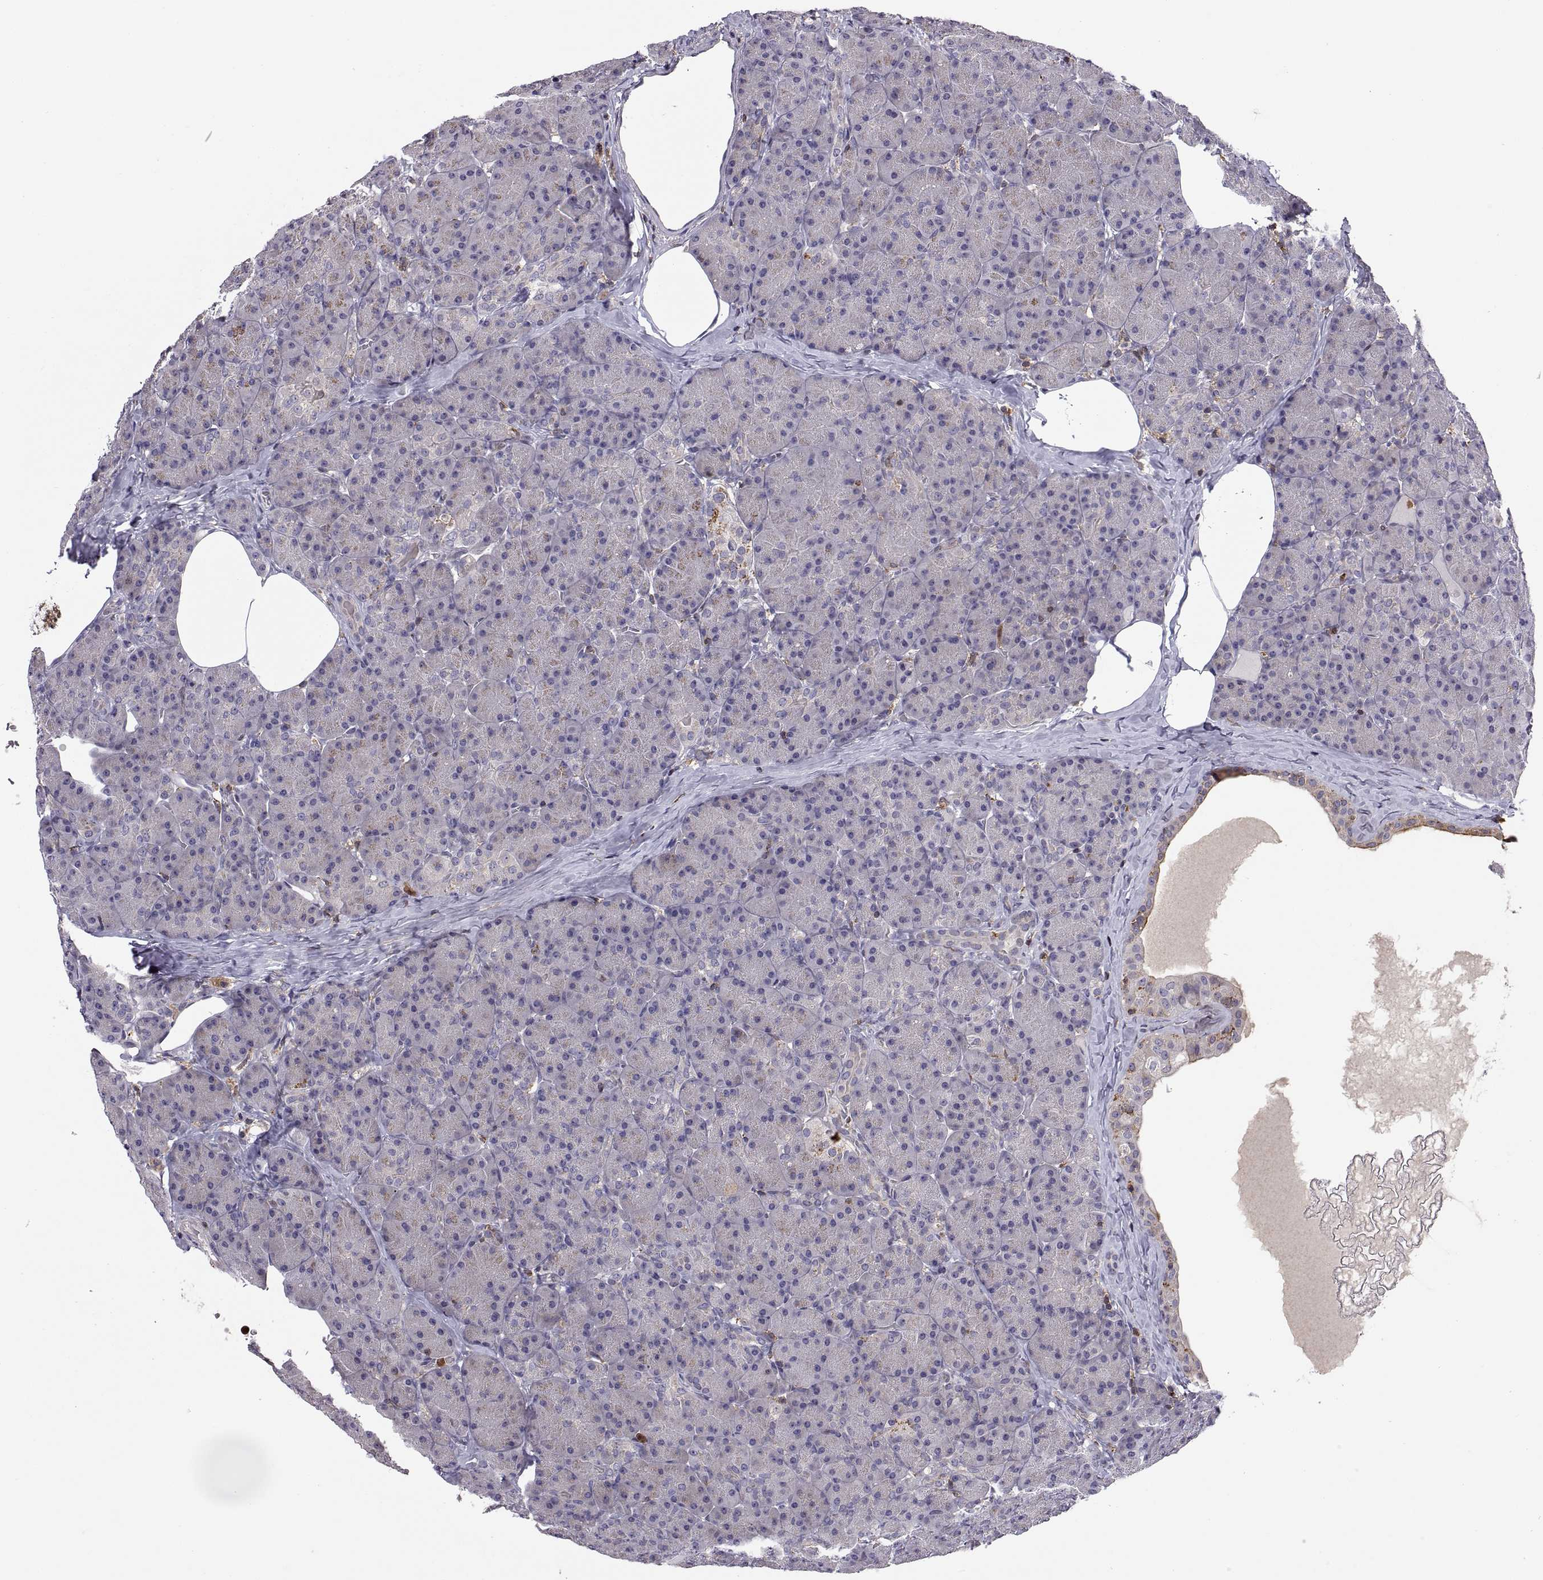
{"staining": {"intensity": "strong", "quantity": "<25%", "location": "cytoplasmic/membranous"}, "tissue": "pancreas", "cell_type": "Exocrine glandular cells", "image_type": "normal", "snomed": [{"axis": "morphology", "description": "Normal tissue, NOS"}, {"axis": "topography", "description": "Pancreas"}], "caption": "Immunohistochemical staining of unremarkable human pancreas demonstrates <25% levels of strong cytoplasmic/membranous protein expression in about <25% of exocrine glandular cells.", "gene": "ACAP1", "patient": {"sex": "male", "age": 57}}